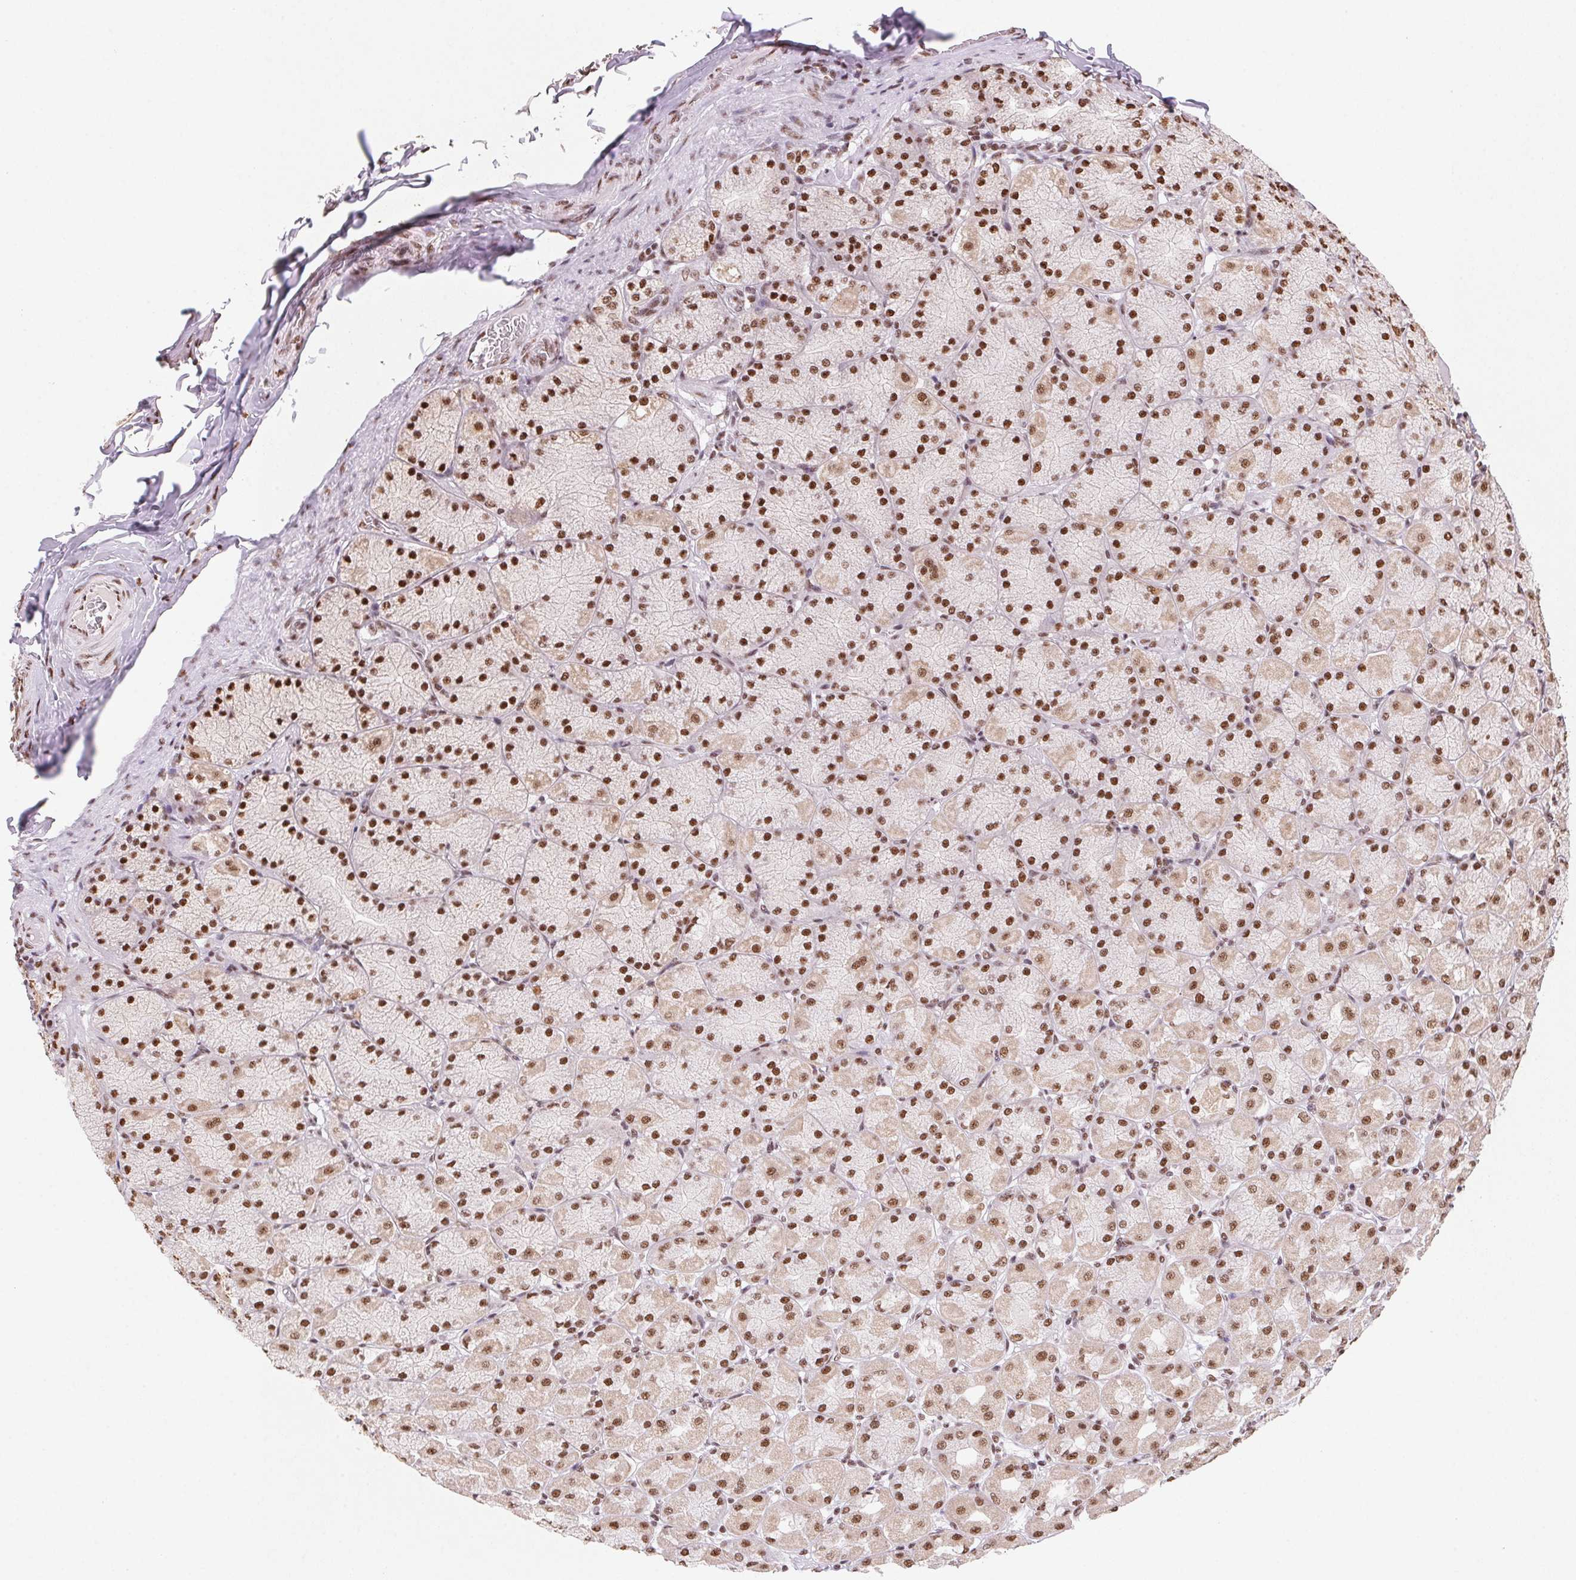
{"staining": {"intensity": "moderate", "quantity": ">75%", "location": "cytoplasmic/membranous,nuclear"}, "tissue": "stomach", "cell_type": "Glandular cells", "image_type": "normal", "snomed": [{"axis": "morphology", "description": "Normal tissue, NOS"}, {"axis": "topography", "description": "Stomach, upper"}], "caption": "Glandular cells reveal medium levels of moderate cytoplasmic/membranous,nuclear positivity in about >75% of cells in unremarkable stomach.", "gene": "SNRPG", "patient": {"sex": "female", "age": 56}}